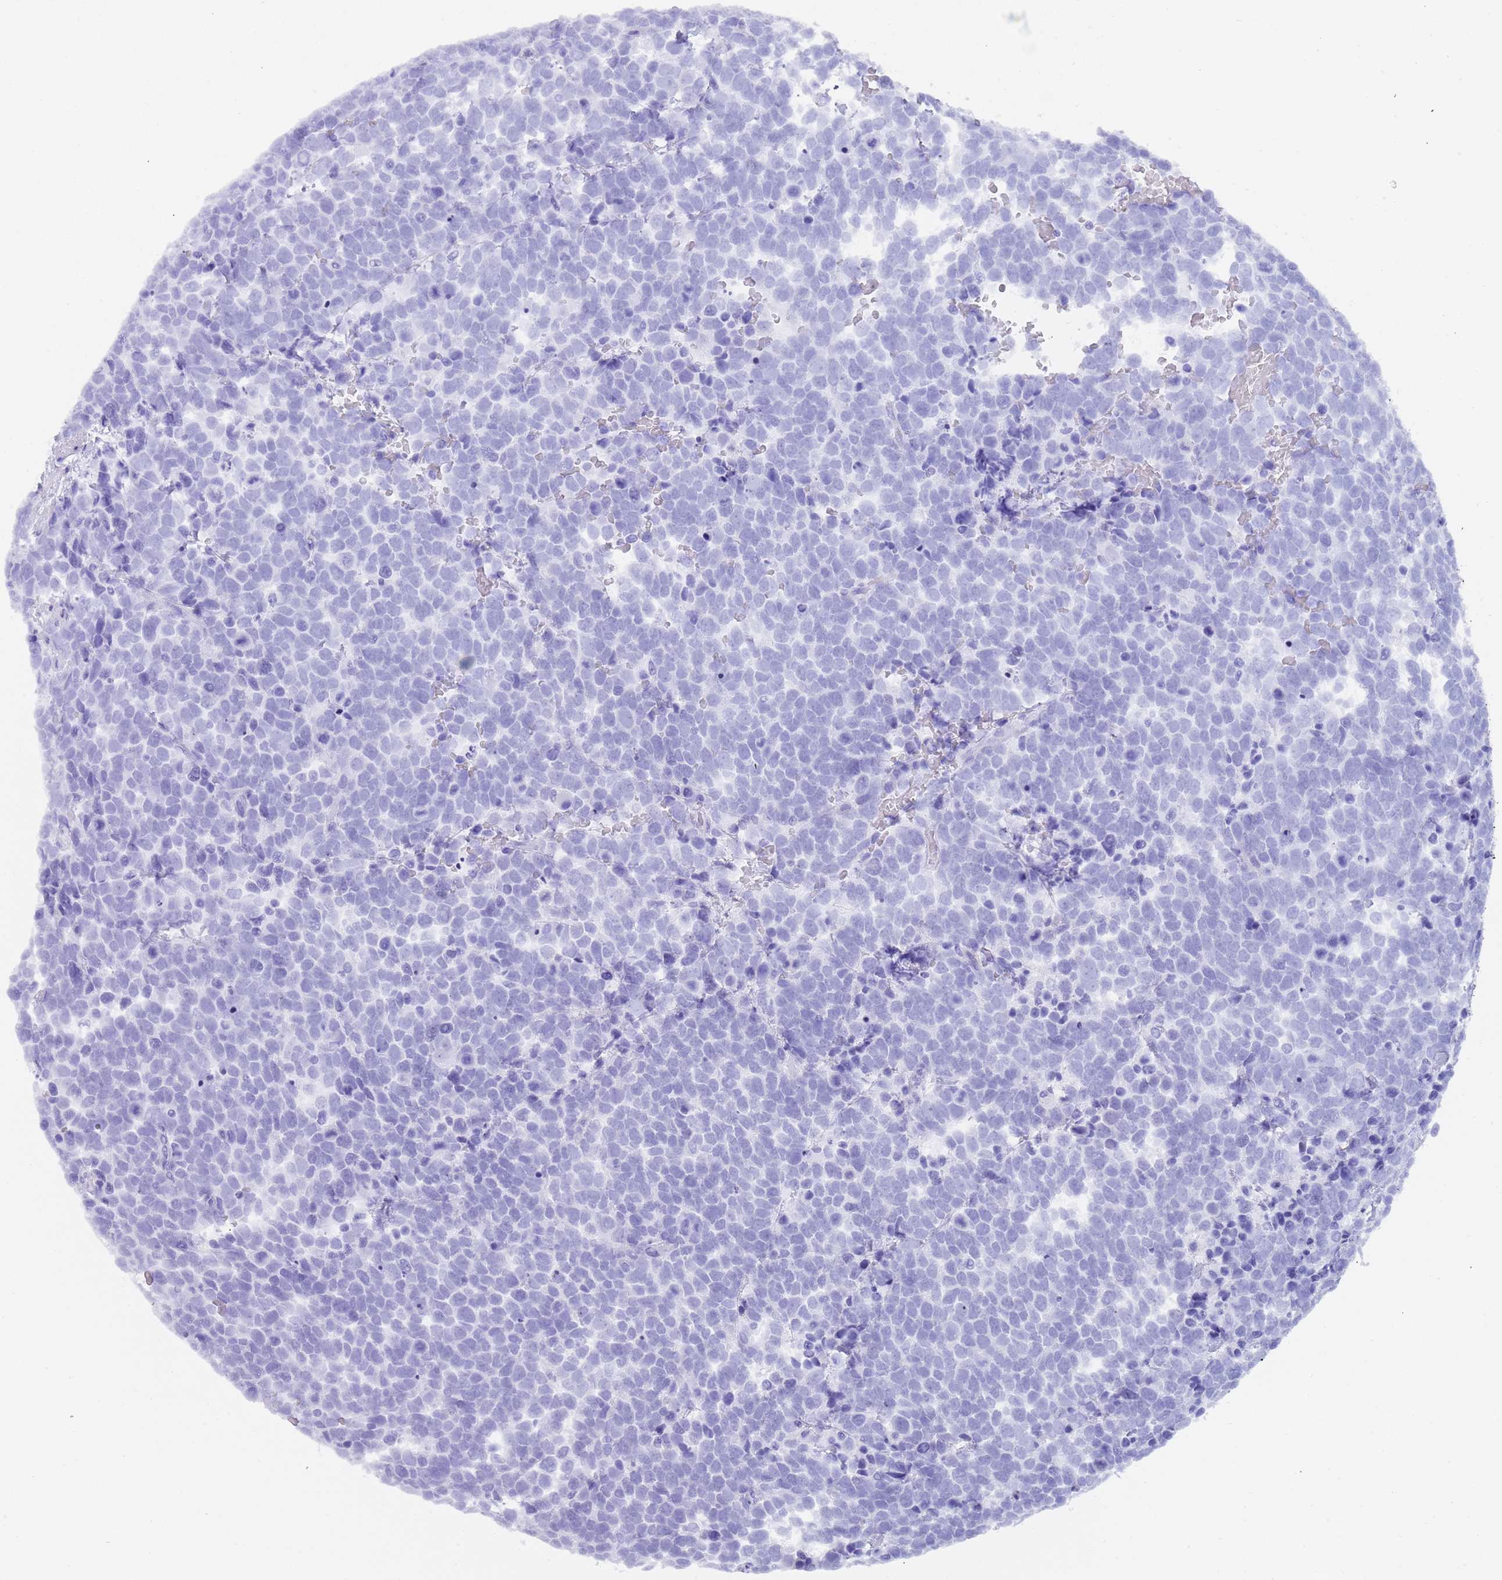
{"staining": {"intensity": "negative", "quantity": "none", "location": "none"}, "tissue": "urothelial cancer", "cell_type": "Tumor cells", "image_type": "cancer", "snomed": [{"axis": "morphology", "description": "Urothelial carcinoma, High grade"}, {"axis": "topography", "description": "Urinary bladder"}], "caption": "The micrograph demonstrates no staining of tumor cells in urothelial cancer.", "gene": "MYADML2", "patient": {"sex": "female", "age": 82}}